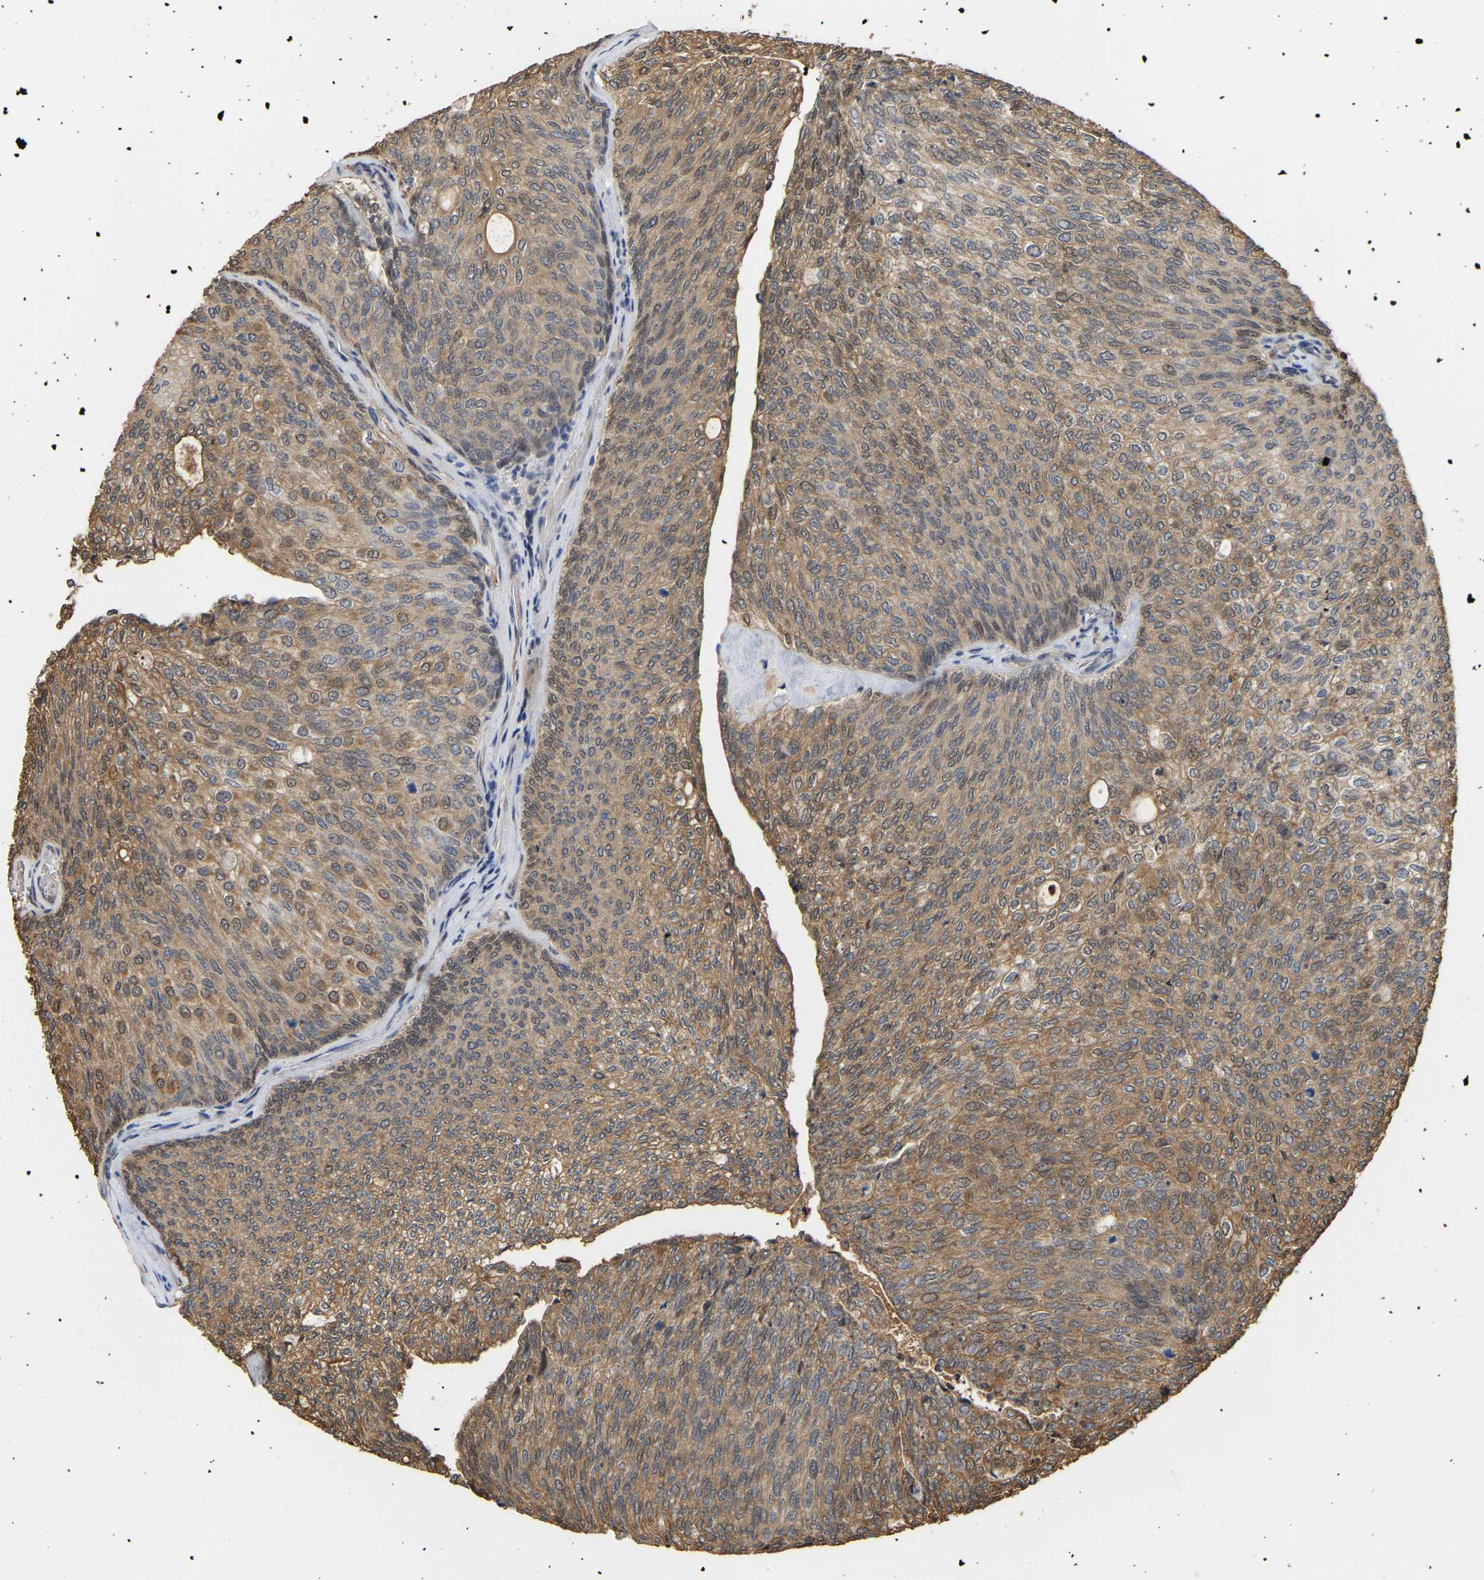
{"staining": {"intensity": "moderate", "quantity": ">75%", "location": "cytoplasmic/membranous"}, "tissue": "urothelial cancer", "cell_type": "Tumor cells", "image_type": "cancer", "snomed": [{"axis": "morphology", "description": "Urothelial carcinoma, Low grade"}, {"axis": "topography", "description": "Urinary bladder"}], "caption": "Urothelial cancer stained with a brown dye displays moderate cytoplasmic/membranous positive positivity in approximately >75% of tumor cells.", "gene": "FAM219A", "patient": {"sex": "female", "age": 79}}